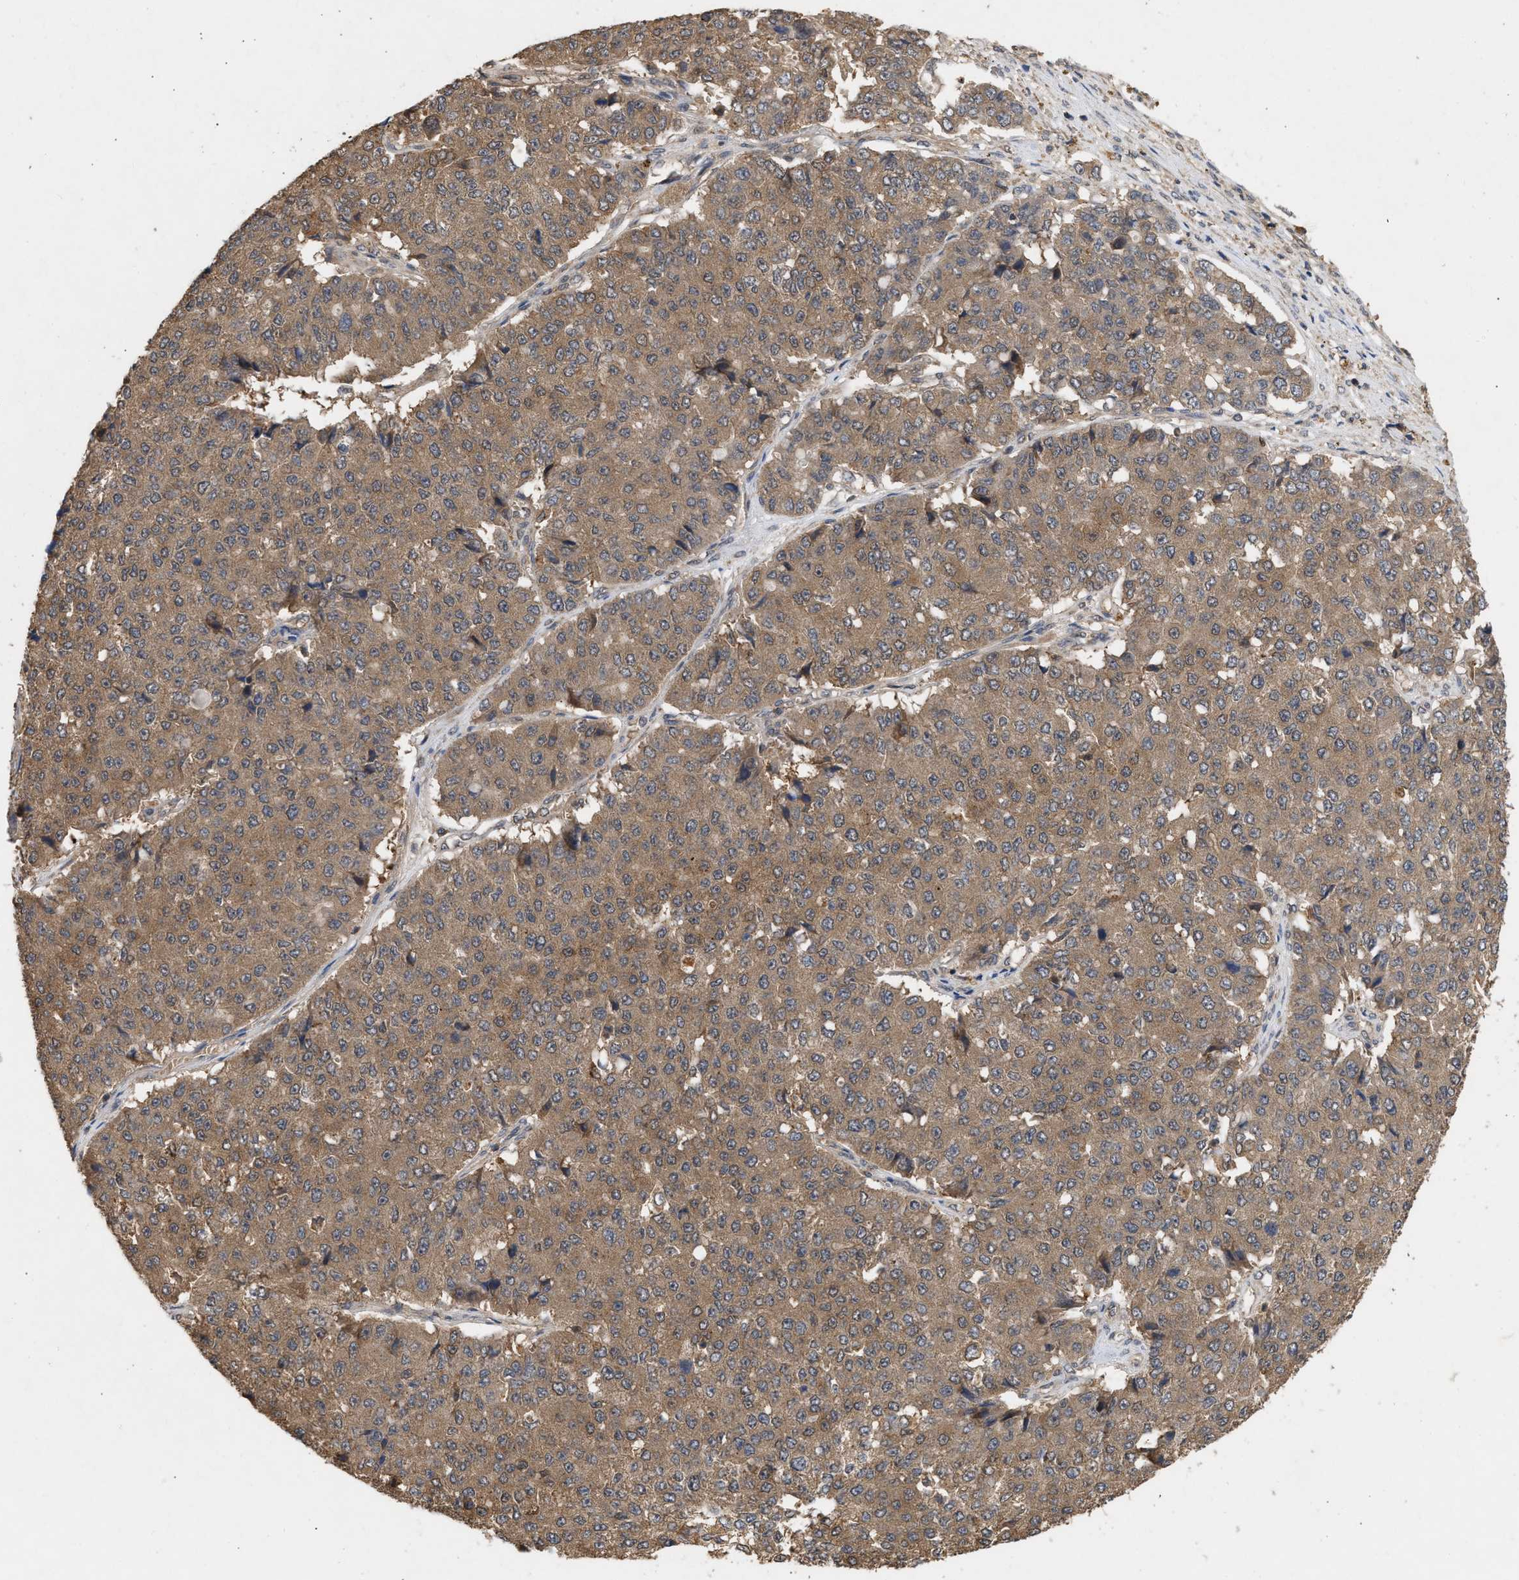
{"staining": {"intensity": "moderate", "quantity": ">75%", "location": "cytoplasmic/membranous"}, "tissue": "pancreatic cancer", "cell_type": "Tumor cells", "image_type": "cancer", "snomed": [{"axis": "morphology", "description": "Adenocarcinoma, NOS"}, {"axis": "topography", "description": "Pancreas"}], "caption": "An image of human pancreatic cancer stained for a protein reveals moderate cytoplasmic/membranous brown staining in tumor cells.", "gene": "FITM1", "patient": {"sex": "male", "age": 50}}